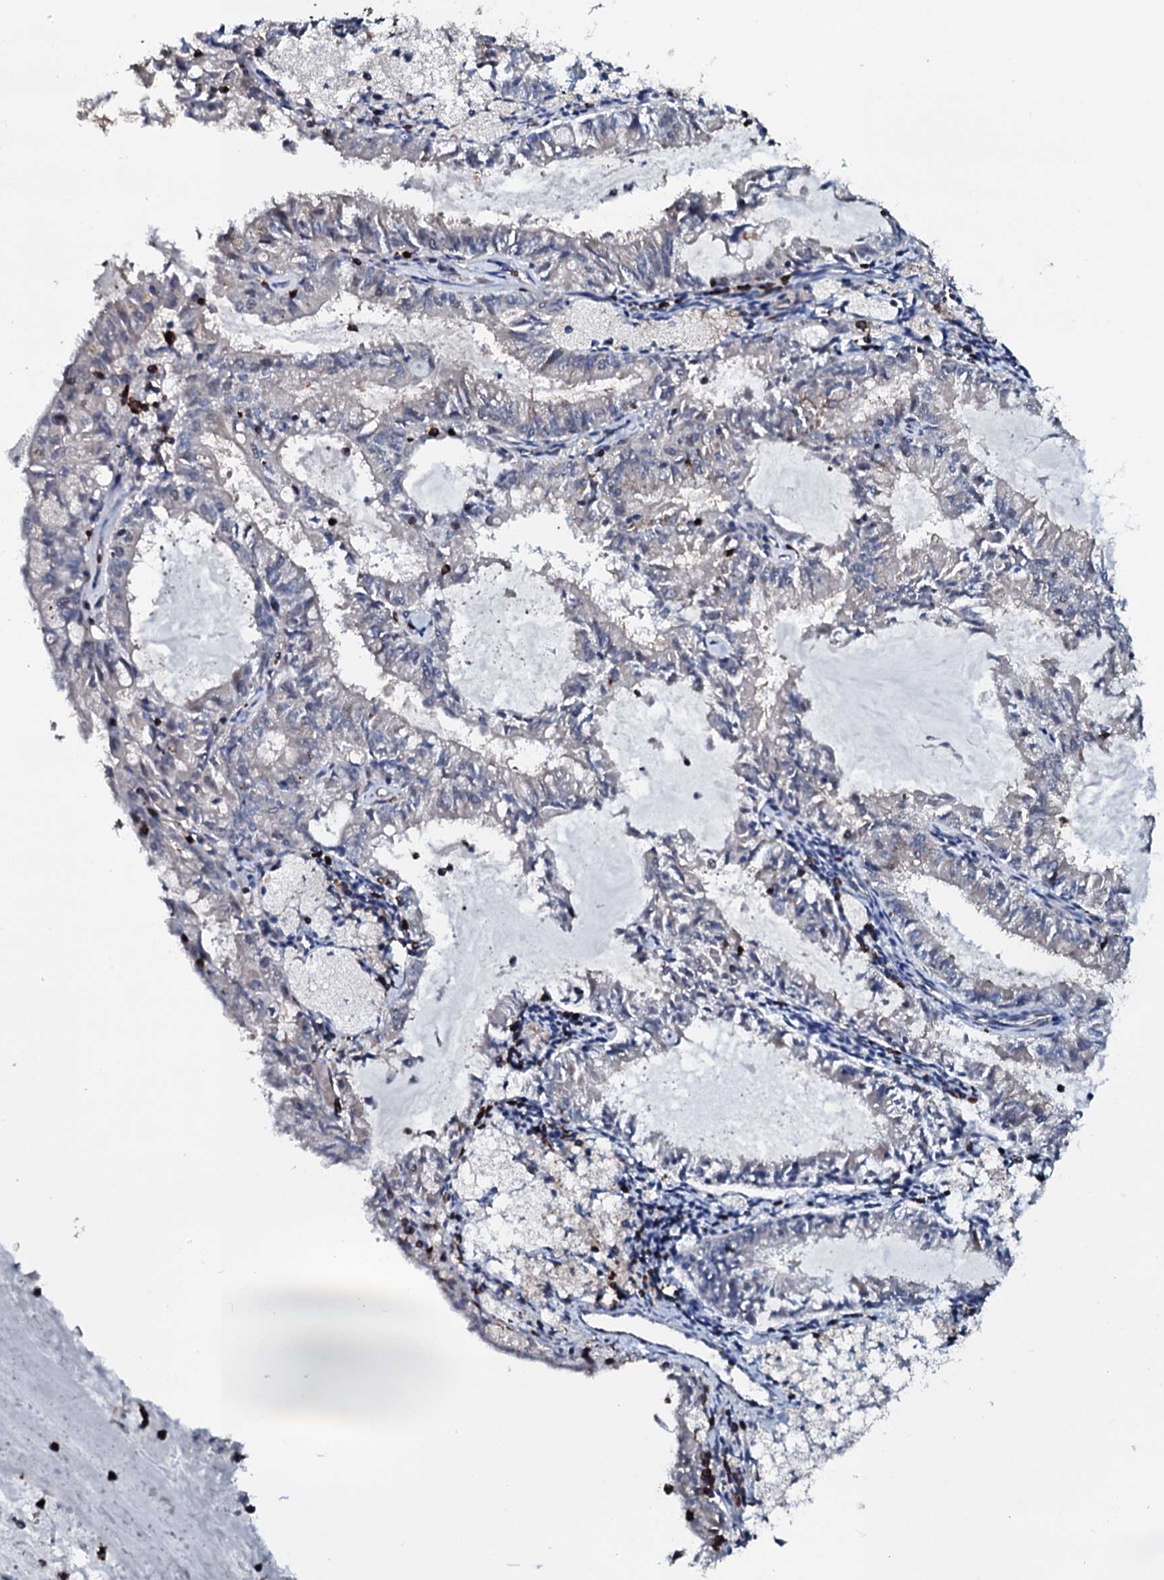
{"staining": {"intensity": "negative", "quantity": "none", "location": "none"}, "tissue": "endometrial cancer", "cell_type": "Tumor cells", "image_type": "cancer", "snomed": [{"axis": "morphology", "description": "Adenocarcinoma, NOS"}, {"axis": "topography", "description": "Endometrium"}], "caption": "Immunohistochemical staining of adenocarcinoma (endometrial) demonstrates no significant expression in tumor cells.", "gene": "OGFOD2", "patient": {"sex": "female", "age": 57}}